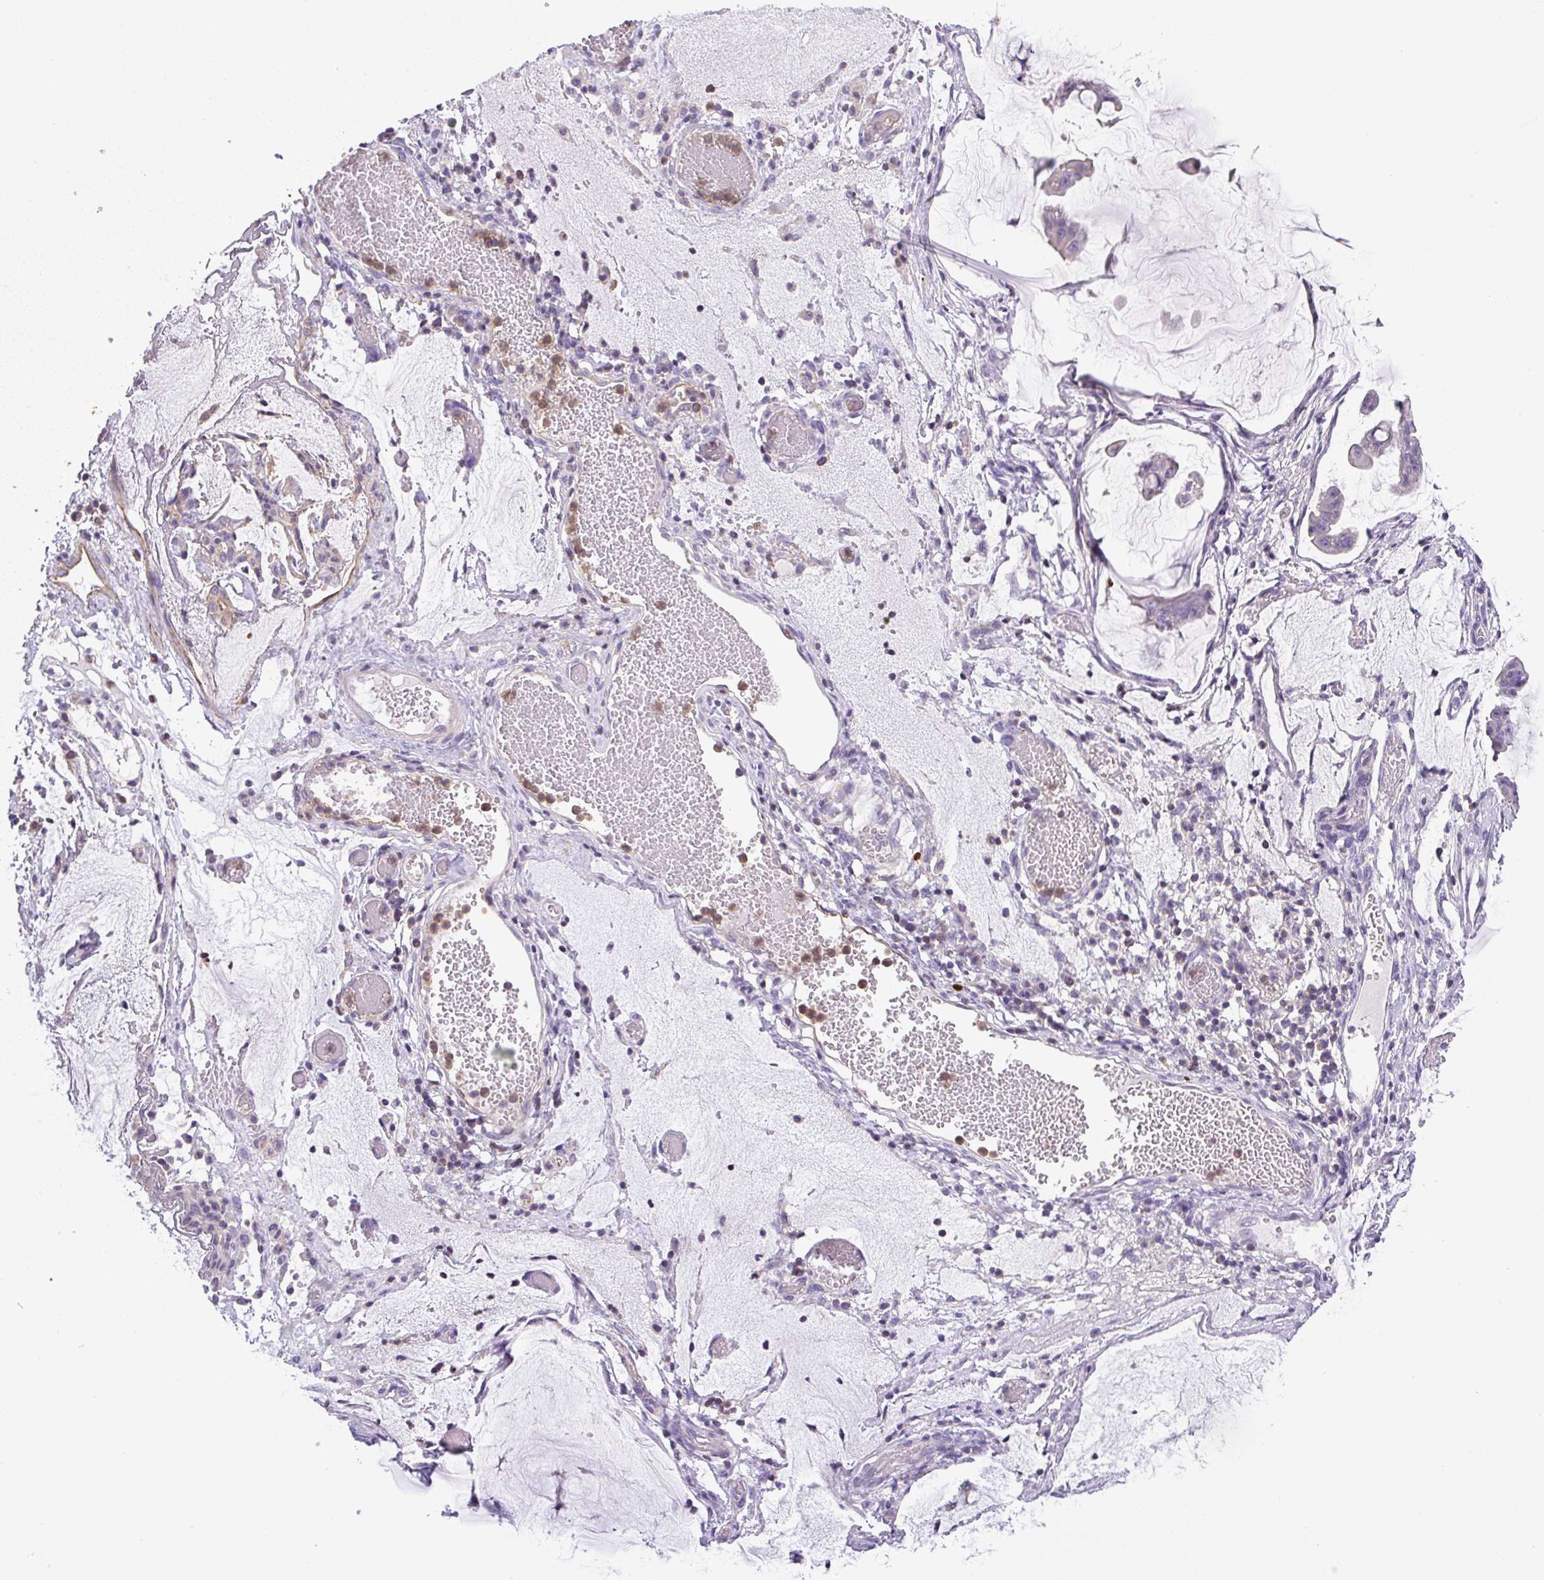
{"staining": {"intensity": "negative", "quantity": "none", "location": "none"}, "tissue": "ovarian cancer", "cell_type": "Tumor cells", "image_type": "cancer", "snomed": [{"axis": "morphology", "description": "Cystadenocarcinoma, mucinous, NOS"}, {"axis": "topography", "description": "Ovary"}], "caption": "High power microscopy micrograph of an IHC image of ovarian cancer, revealing no significant positivity in tumor cells.", "gene": "PIP5KL1", "patient": {"sex": "female", "age": 73}}